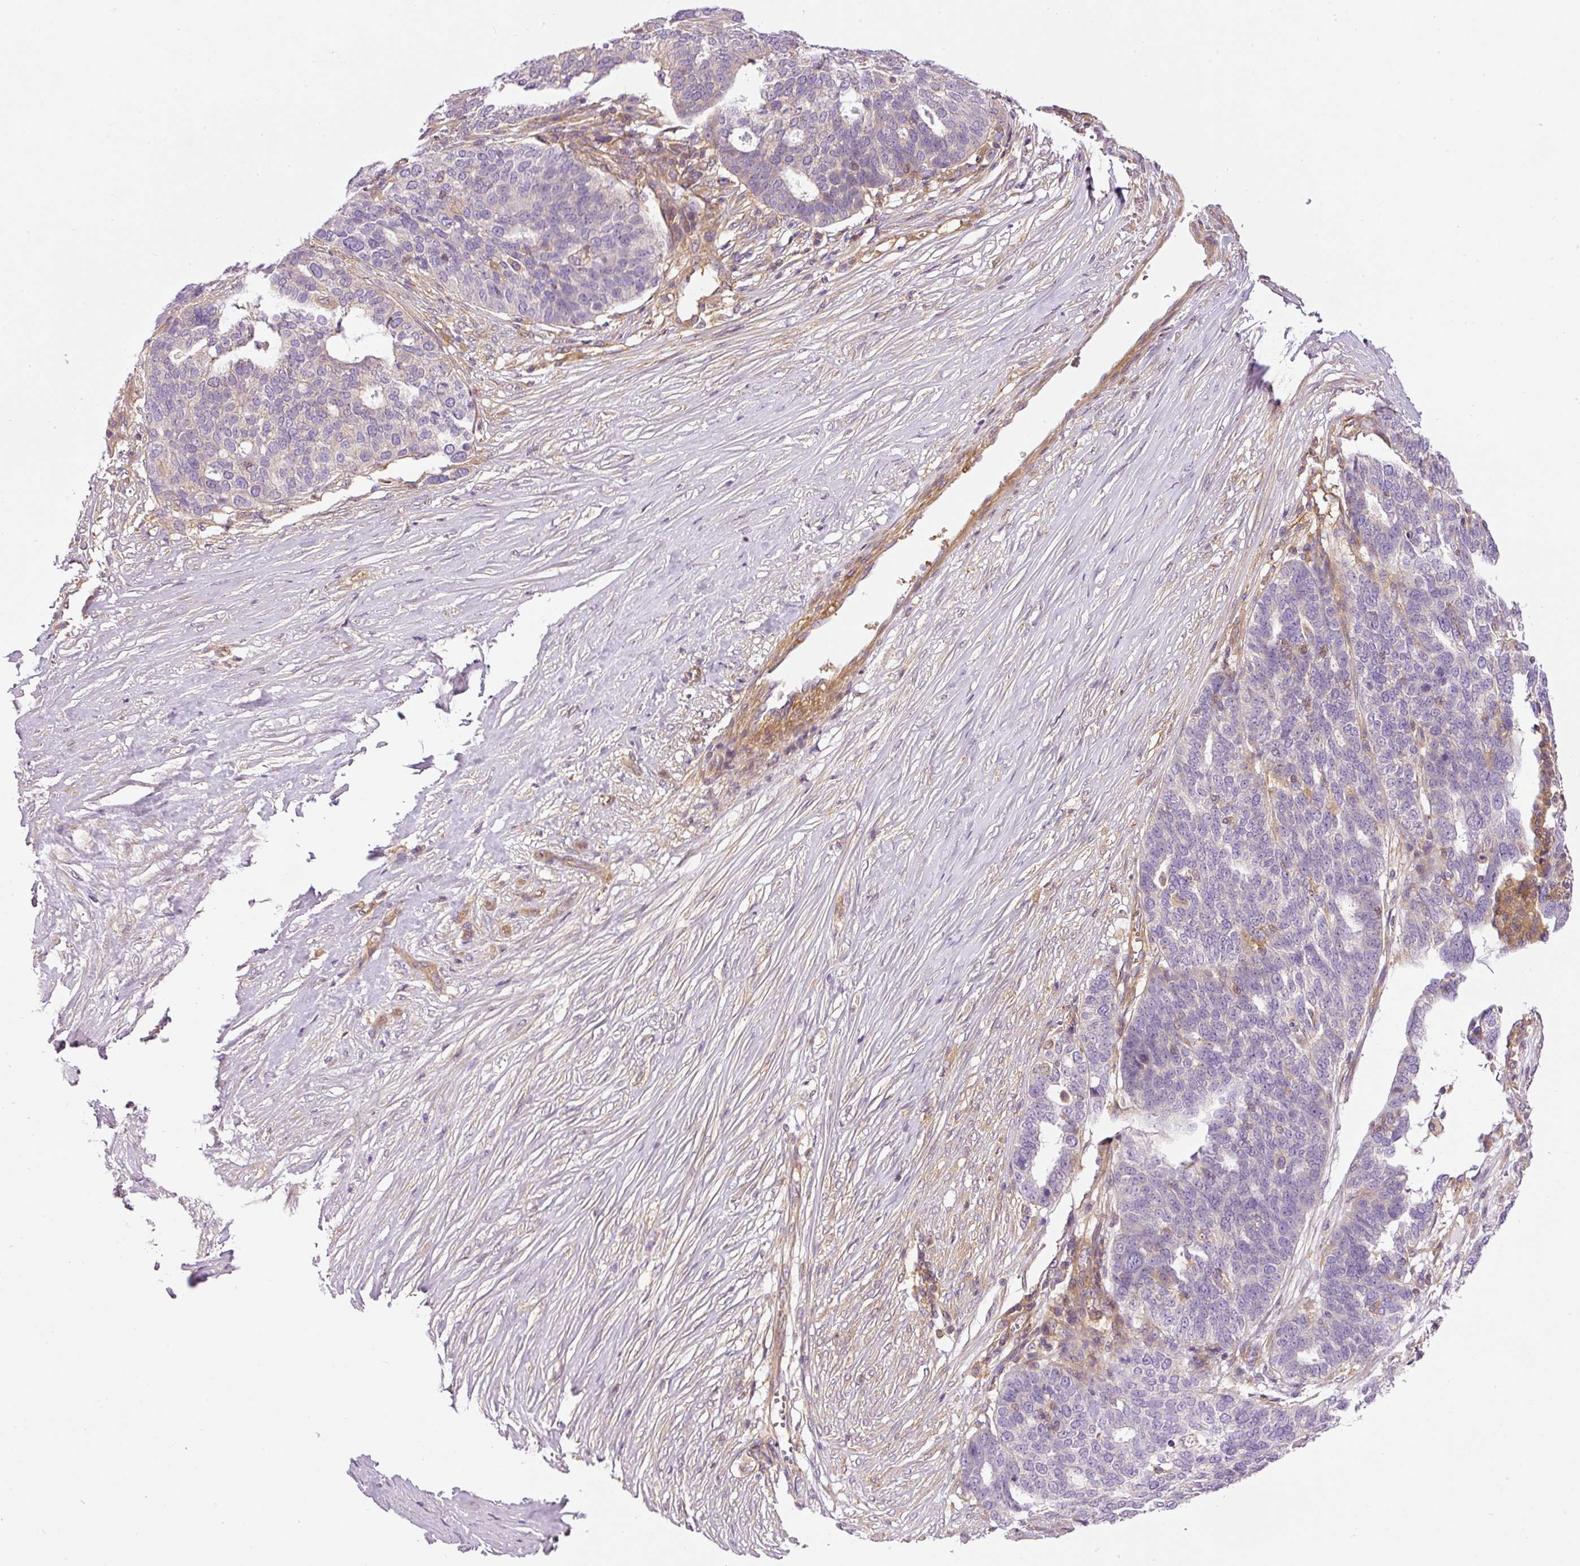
{"staining": {"intensity": "negative", "quantity": "none", "location": "none"}, "tissue": "ovarian cancer", "cell_type": "Tumor cells", "image_type": "cancer", "snomed": [{"axis": "morphology", "description": "Cystadenocarcinoma, serous, NOS"}, {"axis": "topography", "description": "Ovary"}], "caption": "Immunohistochemical staining of human ovarian cancer (serous cystadenocarcinoma) displays no significant staining in tumor cells.", "gene": "TBC1D2B", "patient": {"sex": "female", "age": 59}}